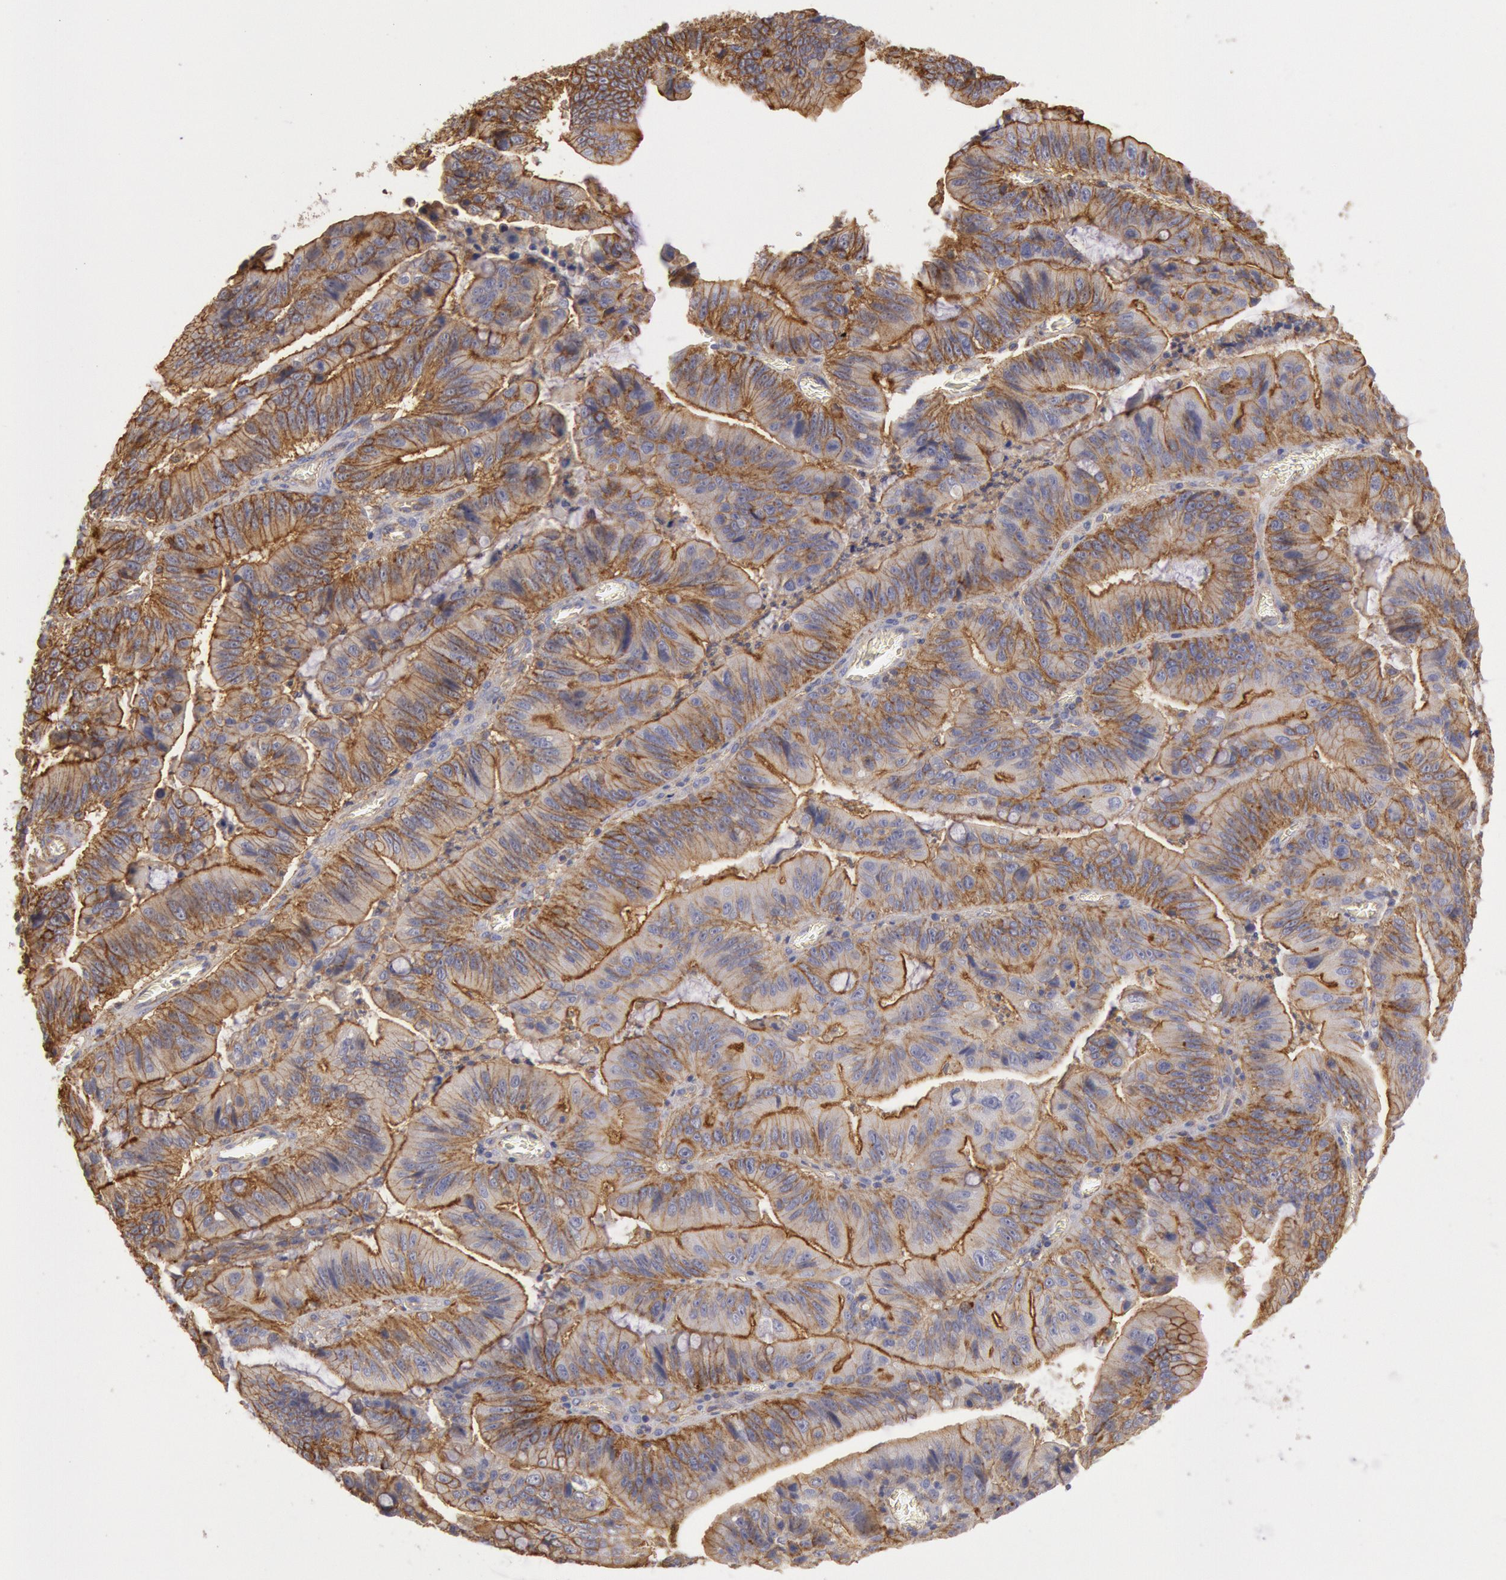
{"staining": {"intensity": "moderate", "quantity": ">75%", "location": "cytoplasmic/membranous"}, "tissue": "stomach cancer", "cell_type": "Tumor cells", "image_type": "cancer", "snomed": [{"axis": "morphology", "description": "Adenocarcinoma, NOS"}, {"axis": "topography", "description": "Stomach, upper"}], "caption": "Stomach cancer (adenocarcinoma) stained with a protein marker demonstrates moderate staining in tumor cells.", "gene": "SNAP23", "patient": {"sex": "male", "age": 63}}